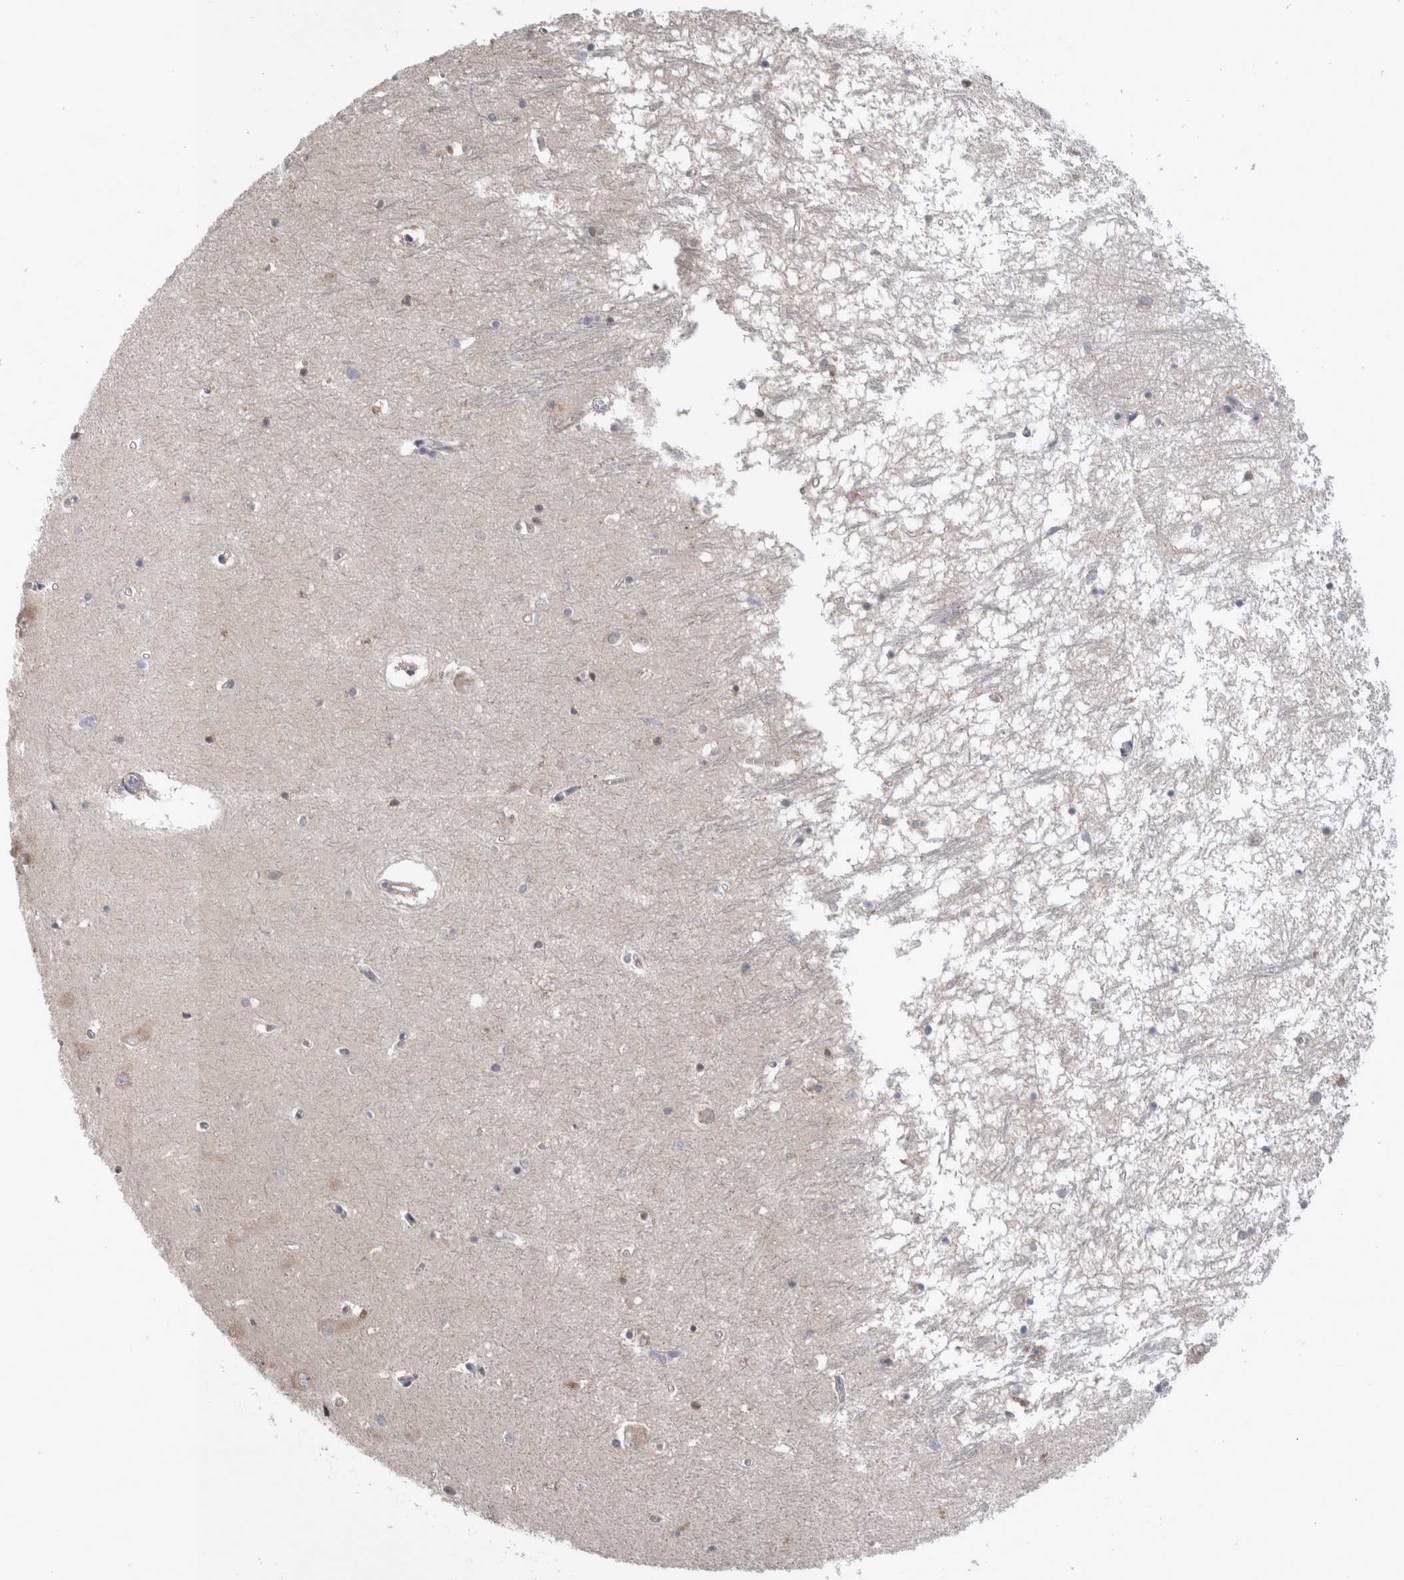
{"staining": {"intensity": "negative", "quantity": "none", "location": "none"}, "tissue": "hippocampus", "cell_type": "Glial cells", "image_type": "normal", "snomed": [{"axis": "morphology", "description": "Normal tissue, NOS"}, {"axis": "topography", "description": "Hippocampus"}], "caption": "Histopathology image shows no protein positivity in glial cells of normal hippocampus. The staining was performed using DAB to visualize the protein expression in brown, while the nuclei were stained in blue with hematoxylin (Magnification: 20x).", "gene": "IBTK", "patient": {"sex": "male", "age": 70}}